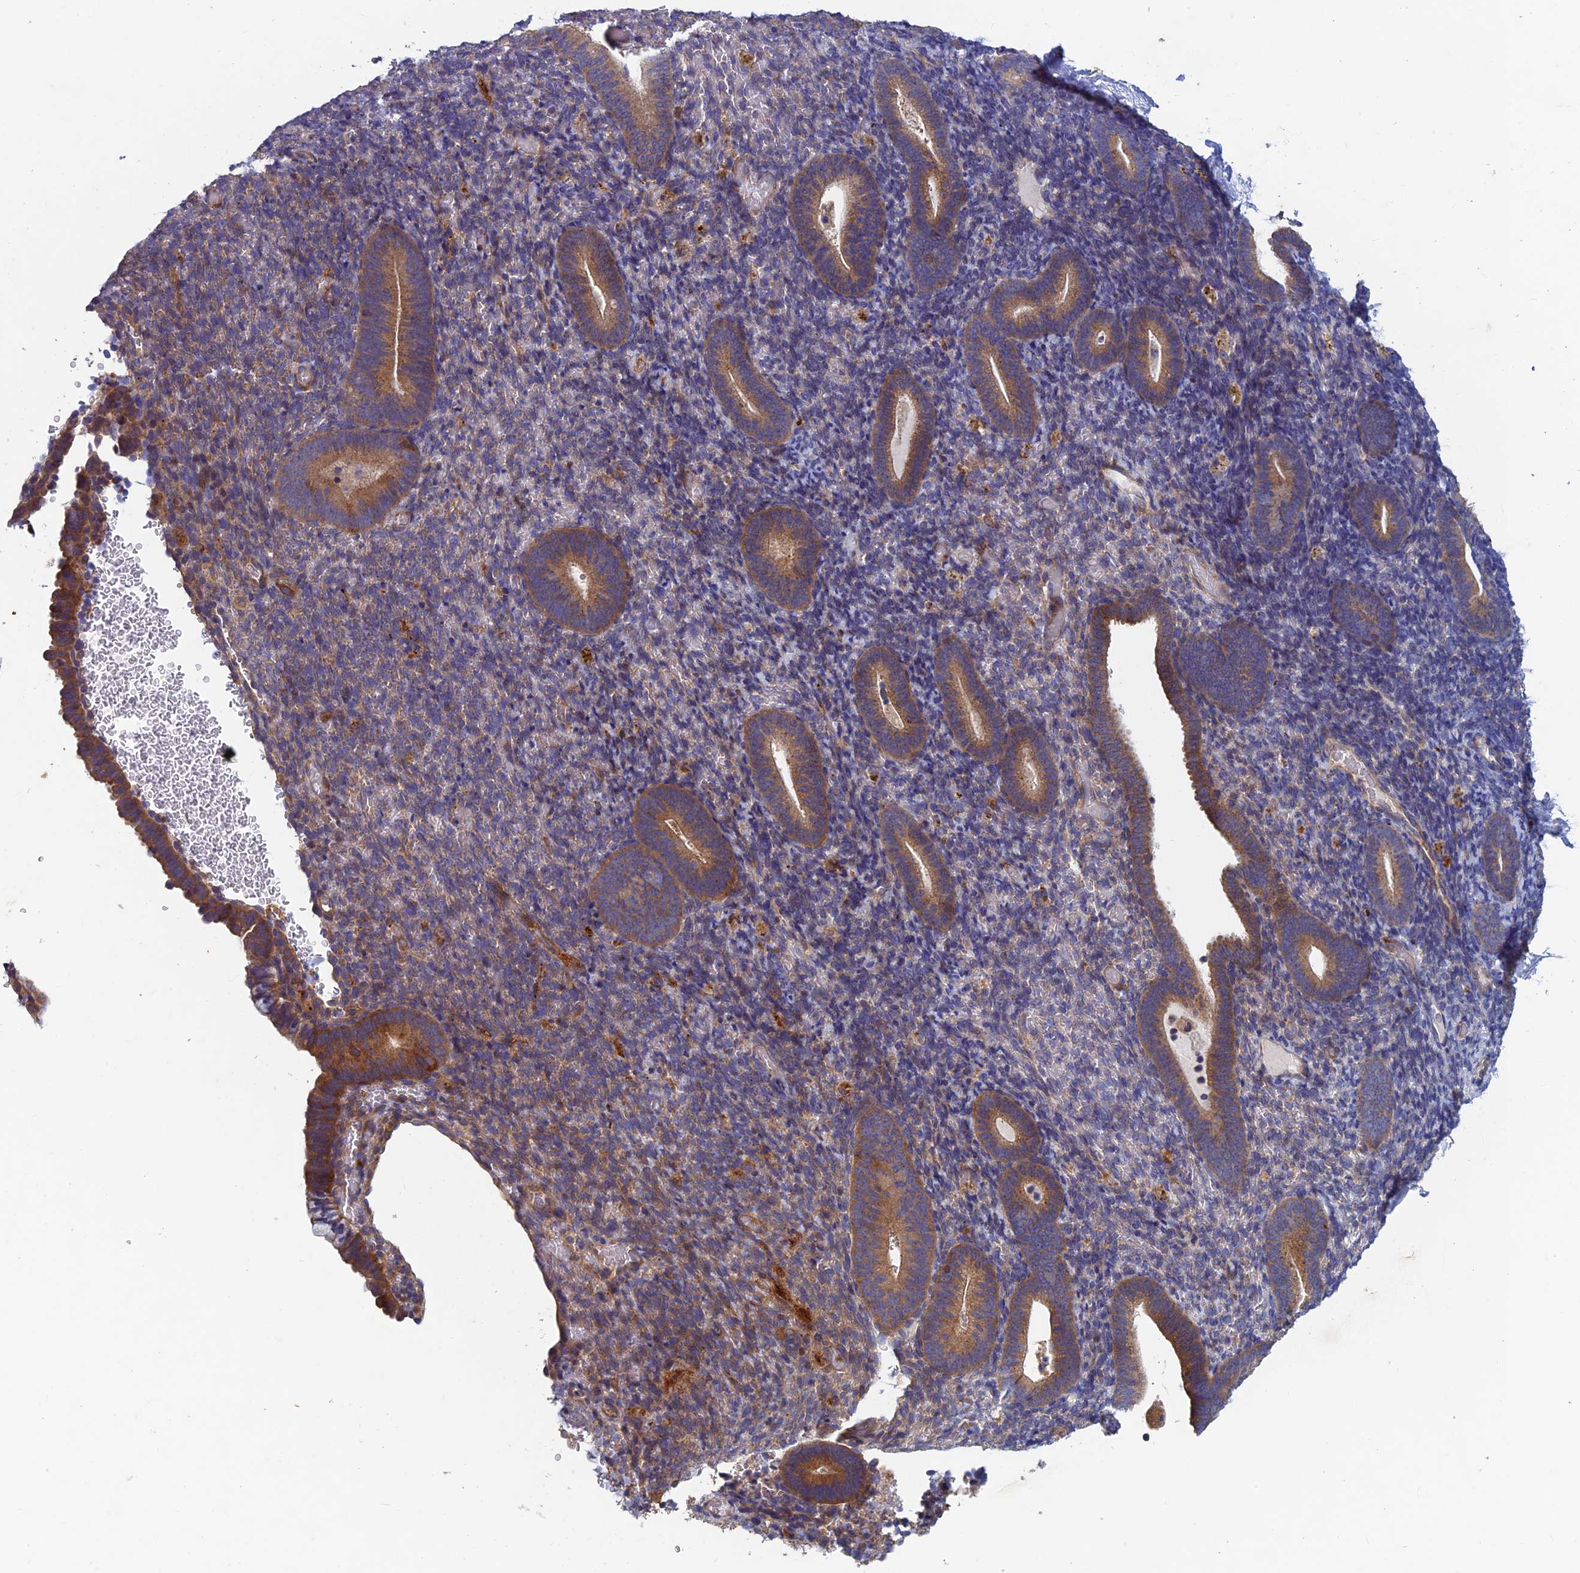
{"staining": {"intensity": "weak", "quantity": "<25%", "location": "cytoplasmic/membranous"}, "tissue": "endometrium", "cell_type": "Cells in endometrial stroma", "image_type": "normal", "snomed": [{"axis": "morphology", "description": "Normal tissue, NOS"}, {"axis": "topography", "description": "Endometrium"}], "caption": "DAB immunohistochemical staining of unremarkable endometrium displays no significant positivity in cells in endometrial stroma.", "gene": "NCAPG", "patient": {"sex": "female", "age": 51}}